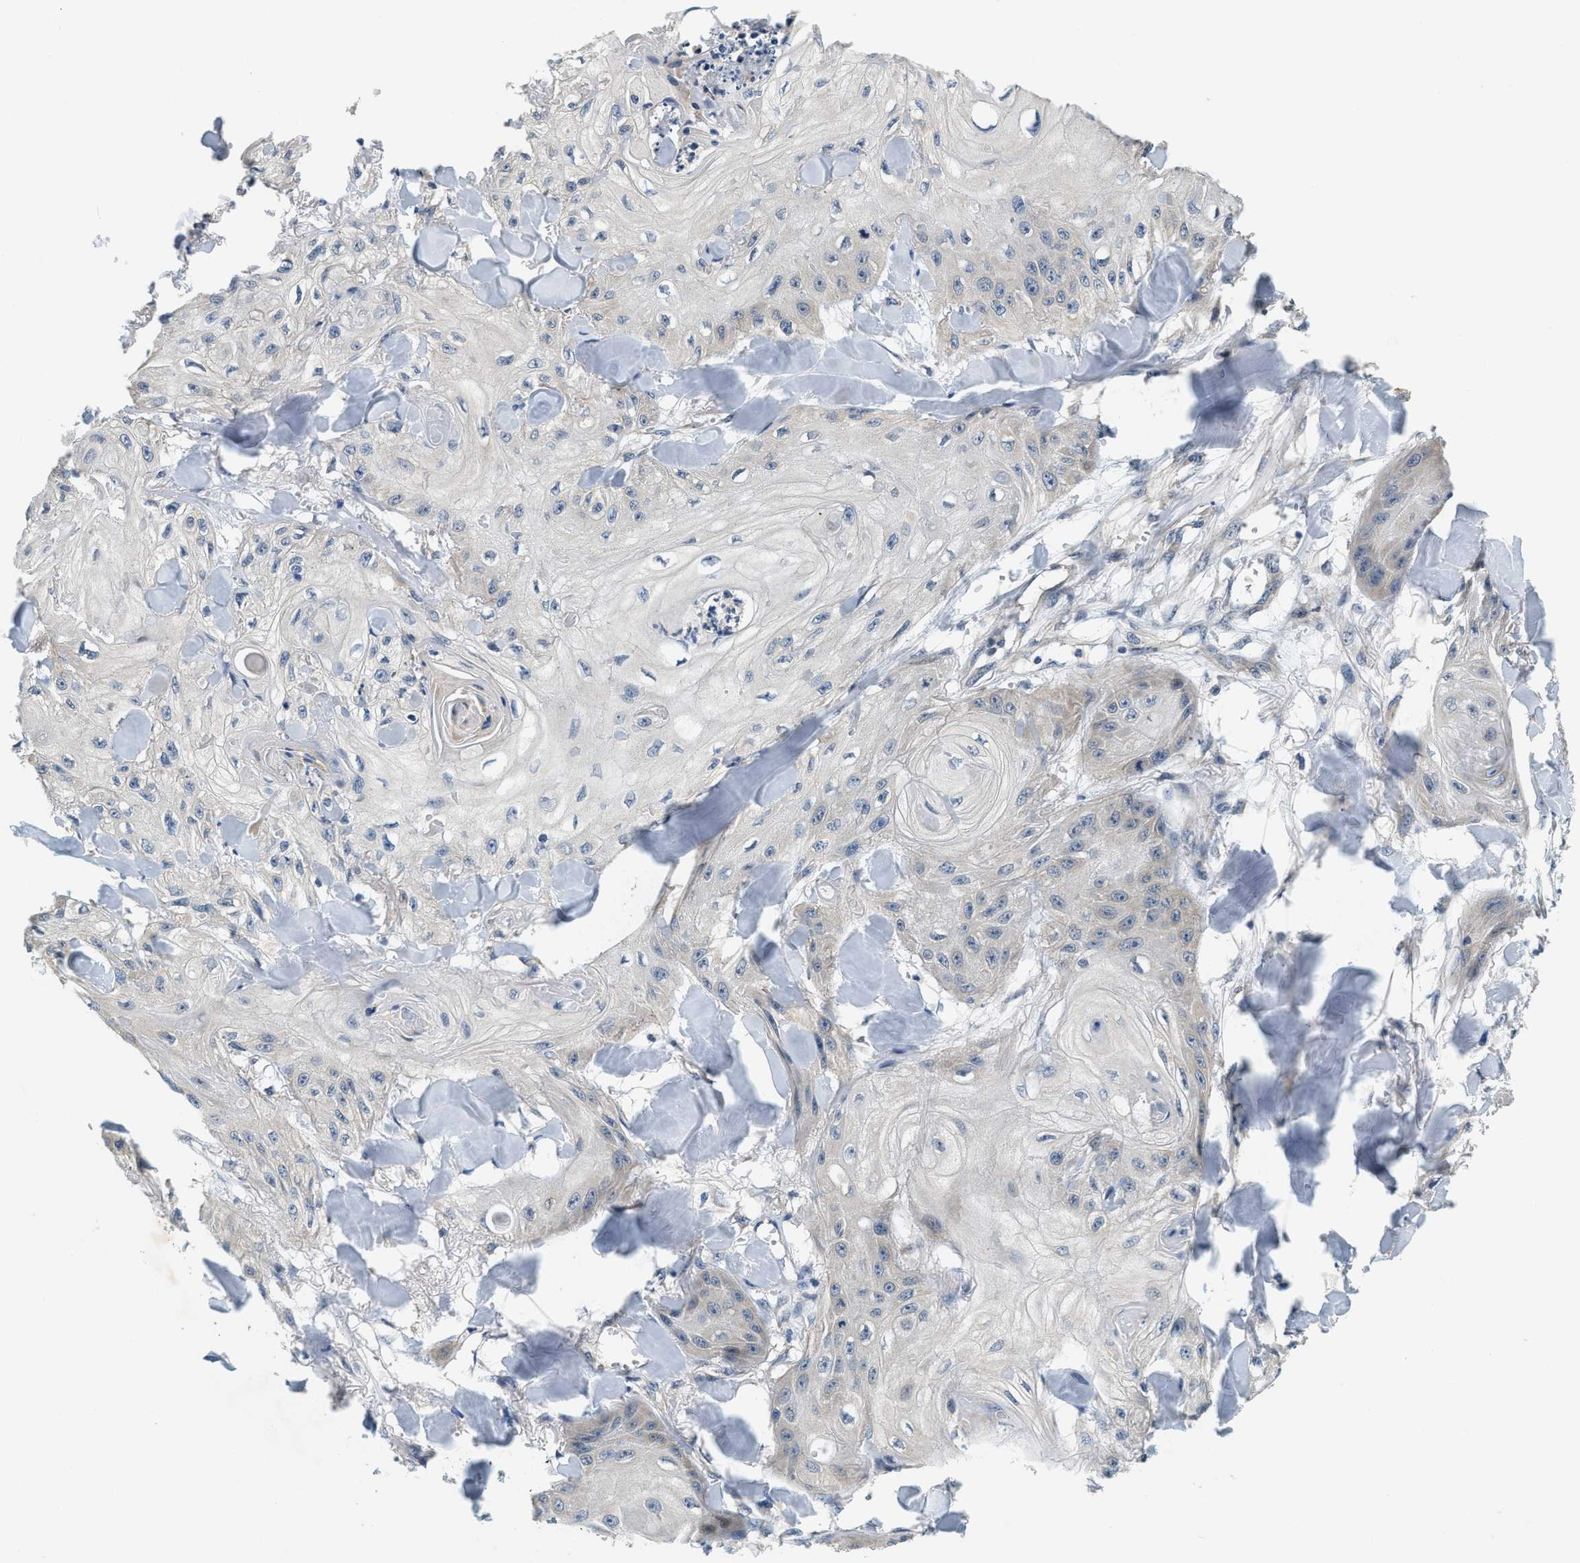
{"staining": {"intensity": "negative", "quantity": "none", "location": "none"}, "tissue": "skin cancer", "cell_type": "Tumor cells", "image_type": "cancer", "snomed": [{"axis": "morphology", "description": "Squamous cell carcinoma, NOS"}, {"axis": "topography", "description": "Skin"}], "caption": "Skin squamous cell carcinoma was stained to show a protein in brown. There is no significant positivity in tumor cells. The staining is performed using DAB (3,3'-diaminobenzidine) brown chromogen with nuclei counter-stained in using hematoxylin.", "gene": "YAE1", "patient": {"sex": "male", "age": 74}}